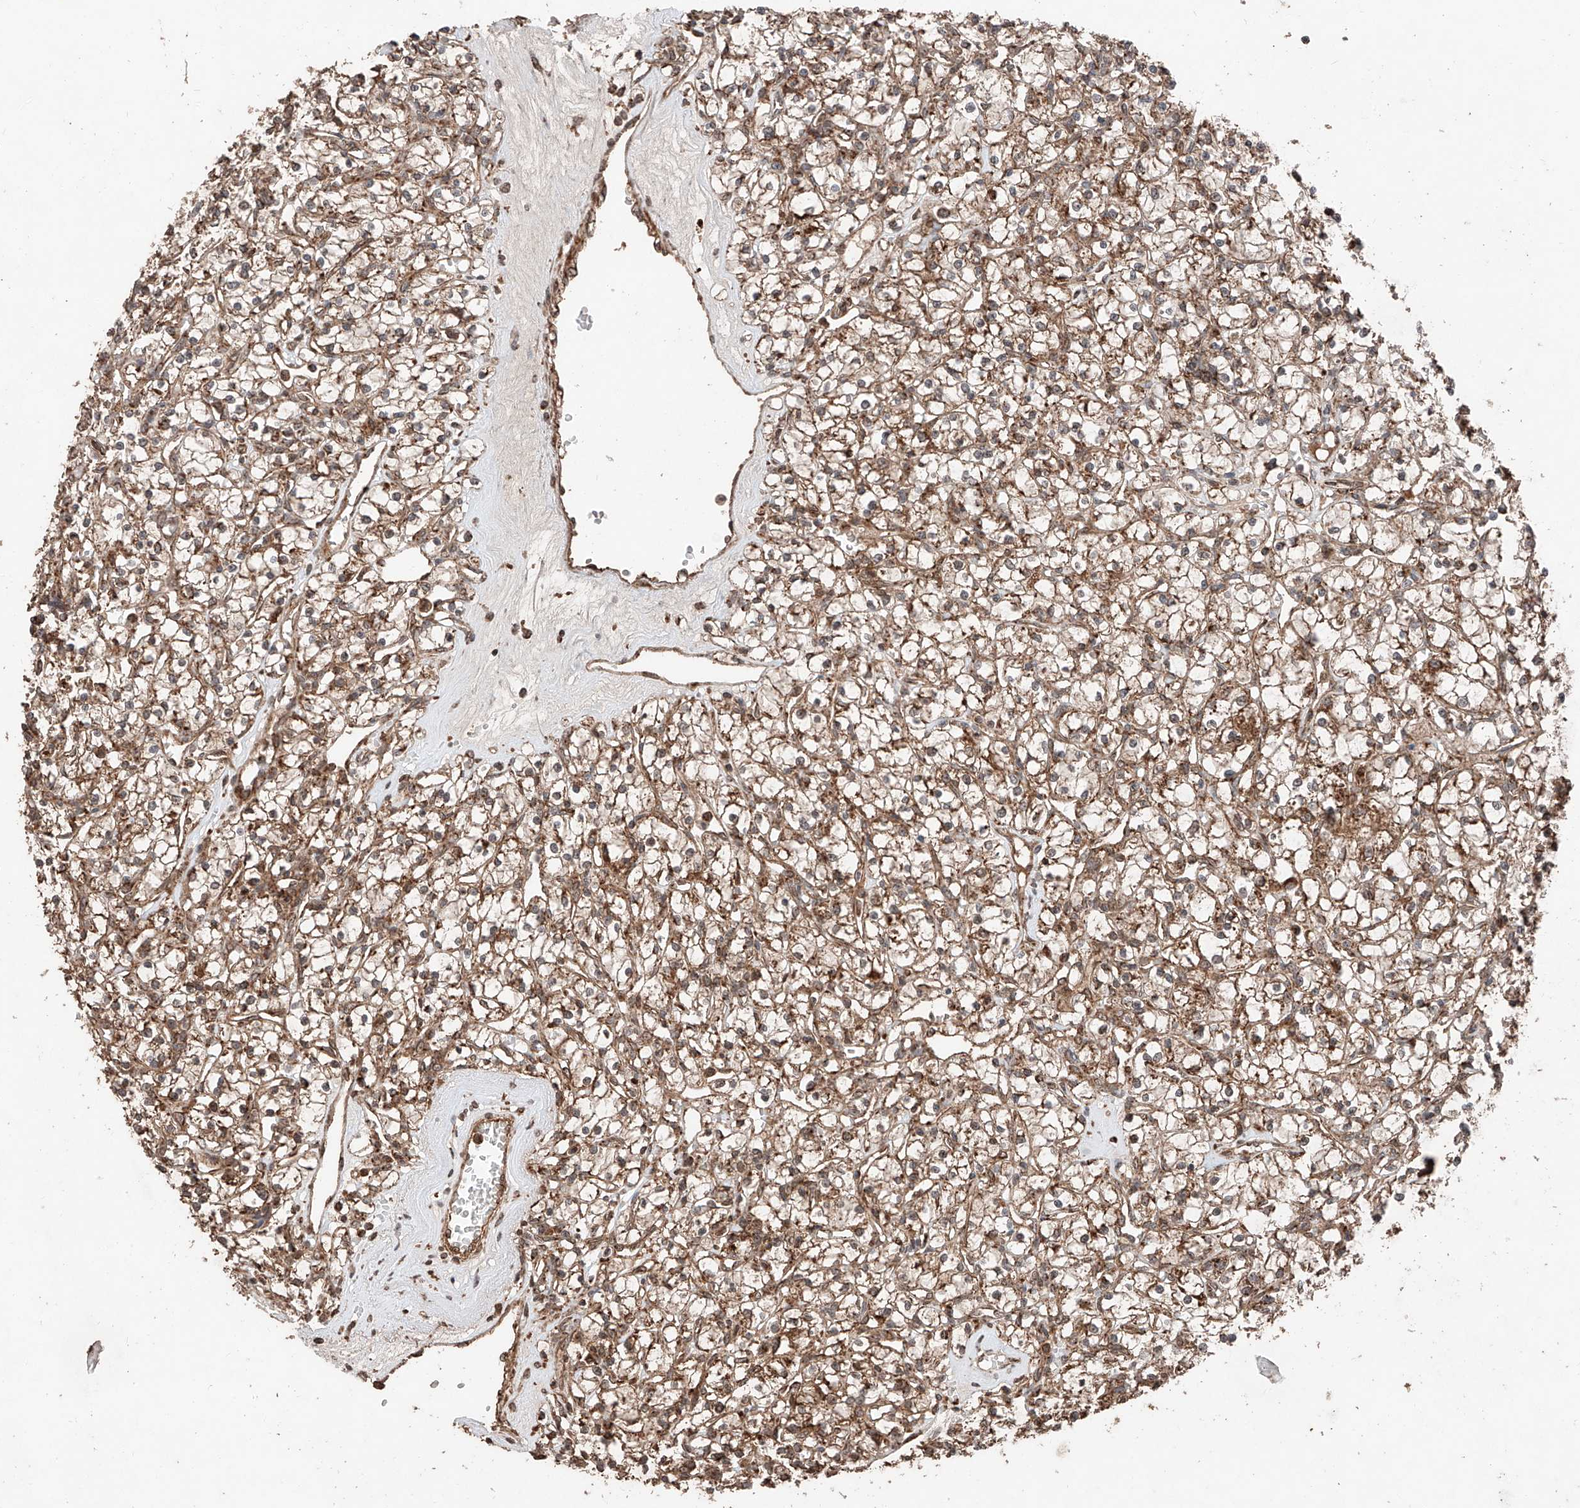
{"staining": {"intensity": "moderate", "quantity": ">75%", "location": "cytoplasmic/membranous"}, "tissue": "renal cancer", "cell_type": "Tumor cells", "image_type": "cancer", "snomed": [{"axis": "morphology", "description": "Adenocarcinoma, NOS"}, {"axis": "topography", "description": "Kidney"}], "caption": "Approximately >75% of tumor cells in human renal cancer reveal moderate cytoplasmic/membranous protein positivity as visualized by brown immunohistochemical staining.", "gene": "ZSCAN29", "patient": {"sex": "female", "age": 59}}